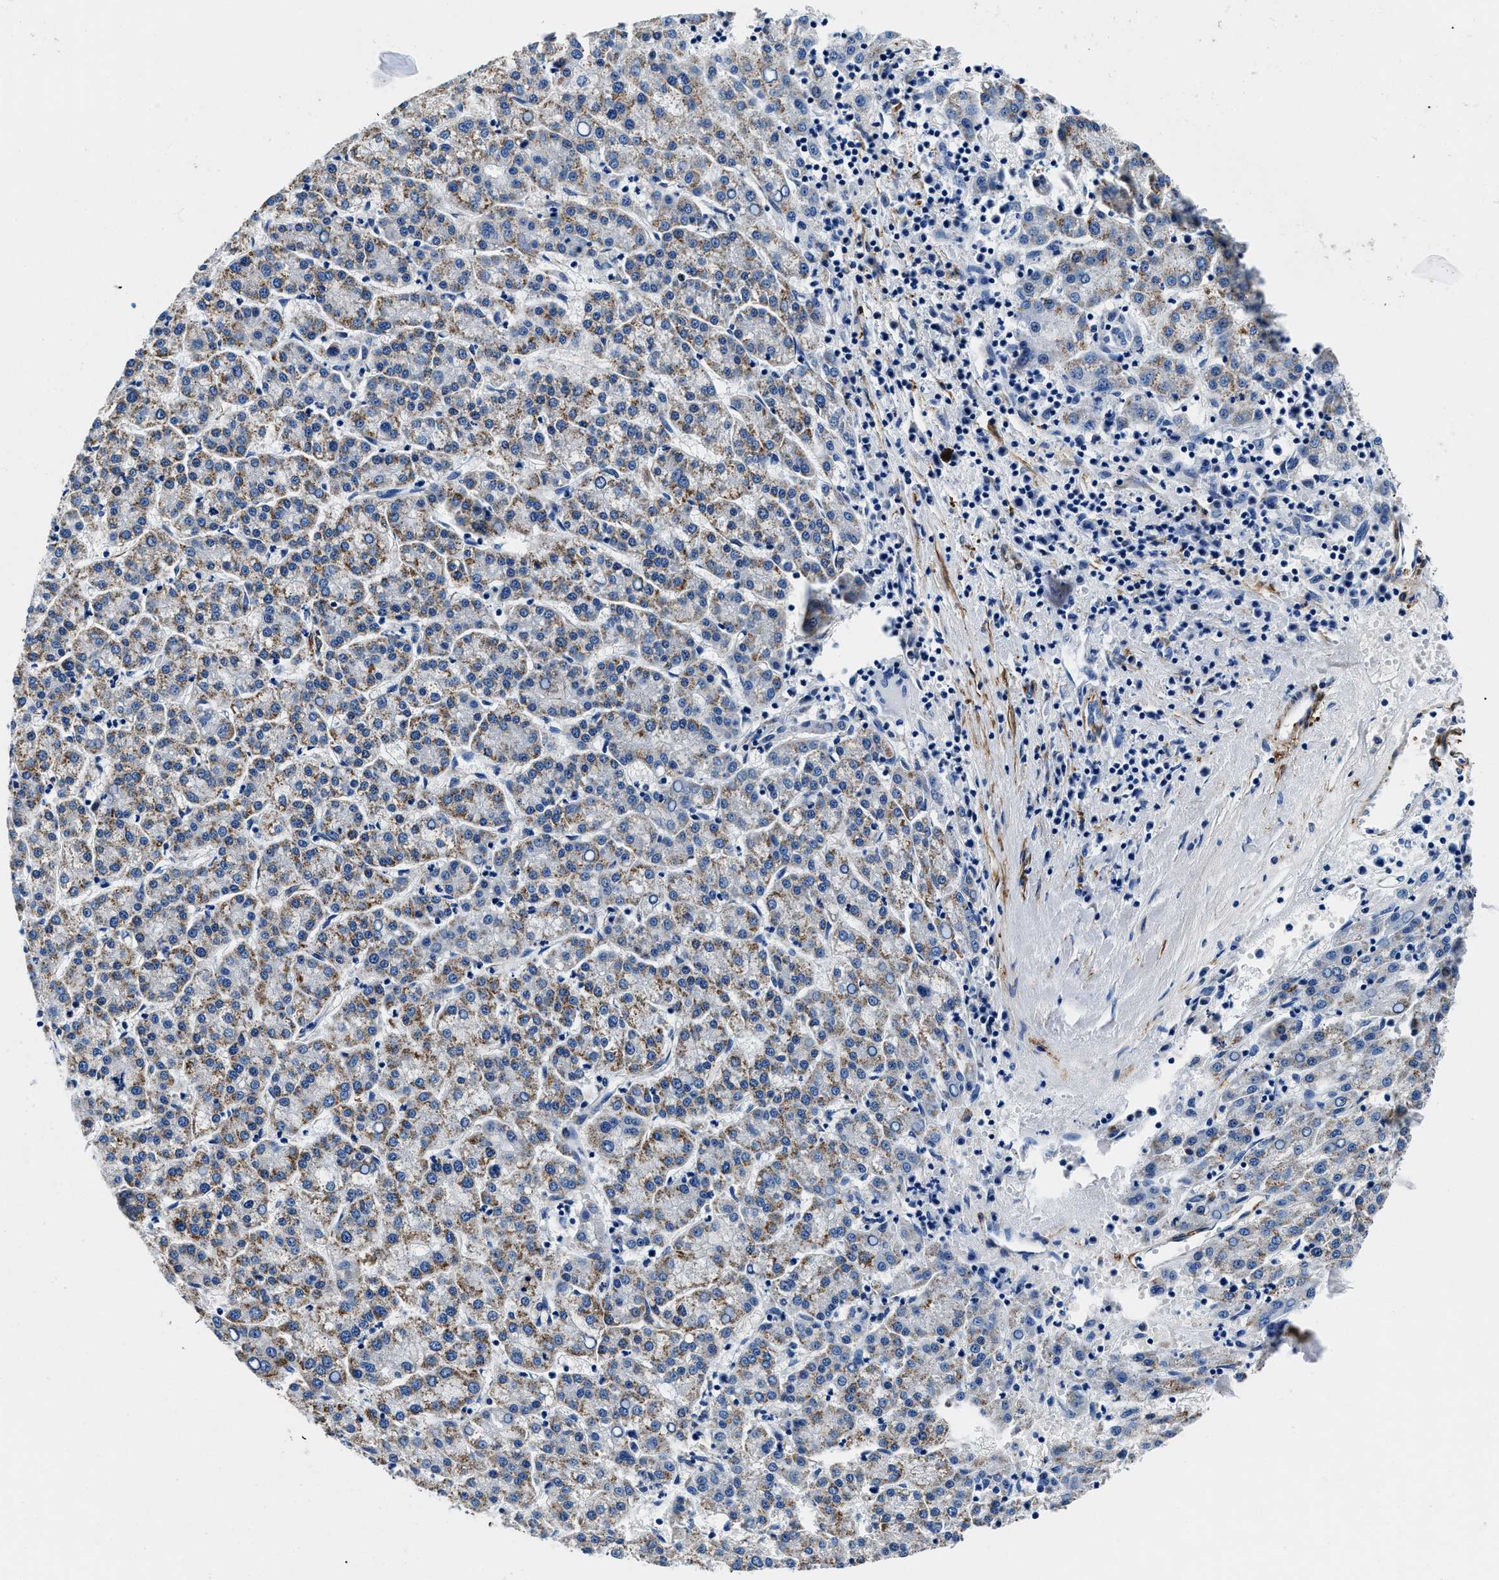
{"staining": {"intensity": "moderate", "quantity": "25%-75%", "location": "cytoplasmic/membranous"}, "tissue": "liver cancer", "cell_type": "Tumor cells", "image_type": "cancer", "snomed": [{"axis": "morphology", "description": "Carcinoma, Hepatocellular, NOS"}, {"axis": "topography", "description": "Liver"}], "caption": "Immunohistochemistry (IHC) photomicrograph of neoplastic tissue: human liver cancer (hepatocellular carcinoma) stained using immunohistochemistry shows medium levels of moderate protein expression localized specifically in the cytoplasmic/membranous of tumor cells, appearing as a cytoplasmic/membranous brown color.", "gene": "TEX261", "patient": {"sex": "female", "age": 58}}